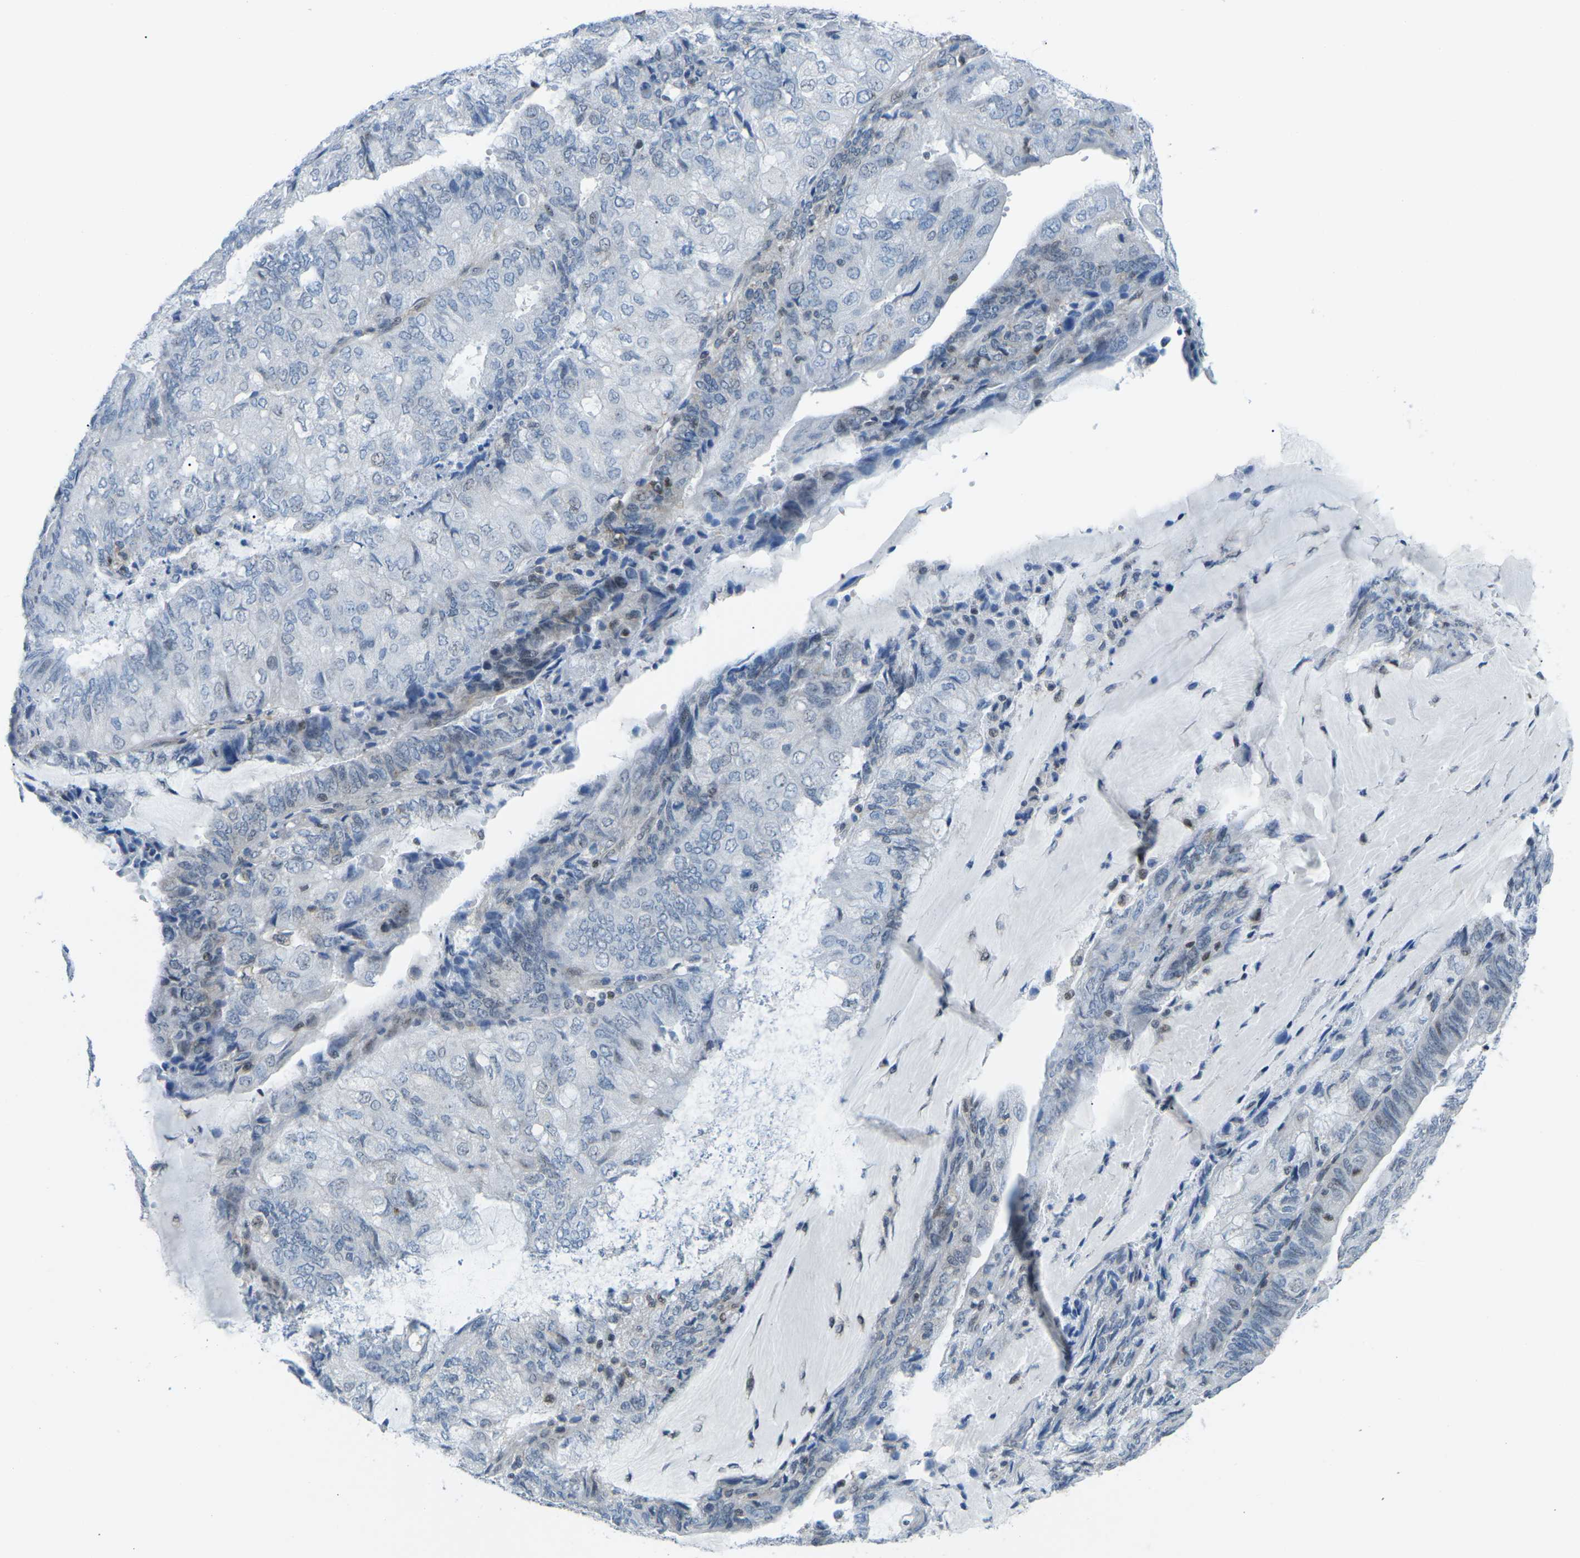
{"staining": {"intensity": "negative", "quantity": "none", "location": "none"}, "tissue": "endometrial cancer", "cell_type": "Tumor cells", "image_type": "cancer", "snomed": [{"axis": "morphology", "description": "Adenocarcinoma, NOS"}, {"axis": "topography", "description": "Endometrium"}], "caption": "DAB immunohistochemical staining of human adenocarcinoma (endometrial) displays no significant expression in tumor cells.", "gene": "MBNL1", "patient": {"sex": "female", "age": 81}}